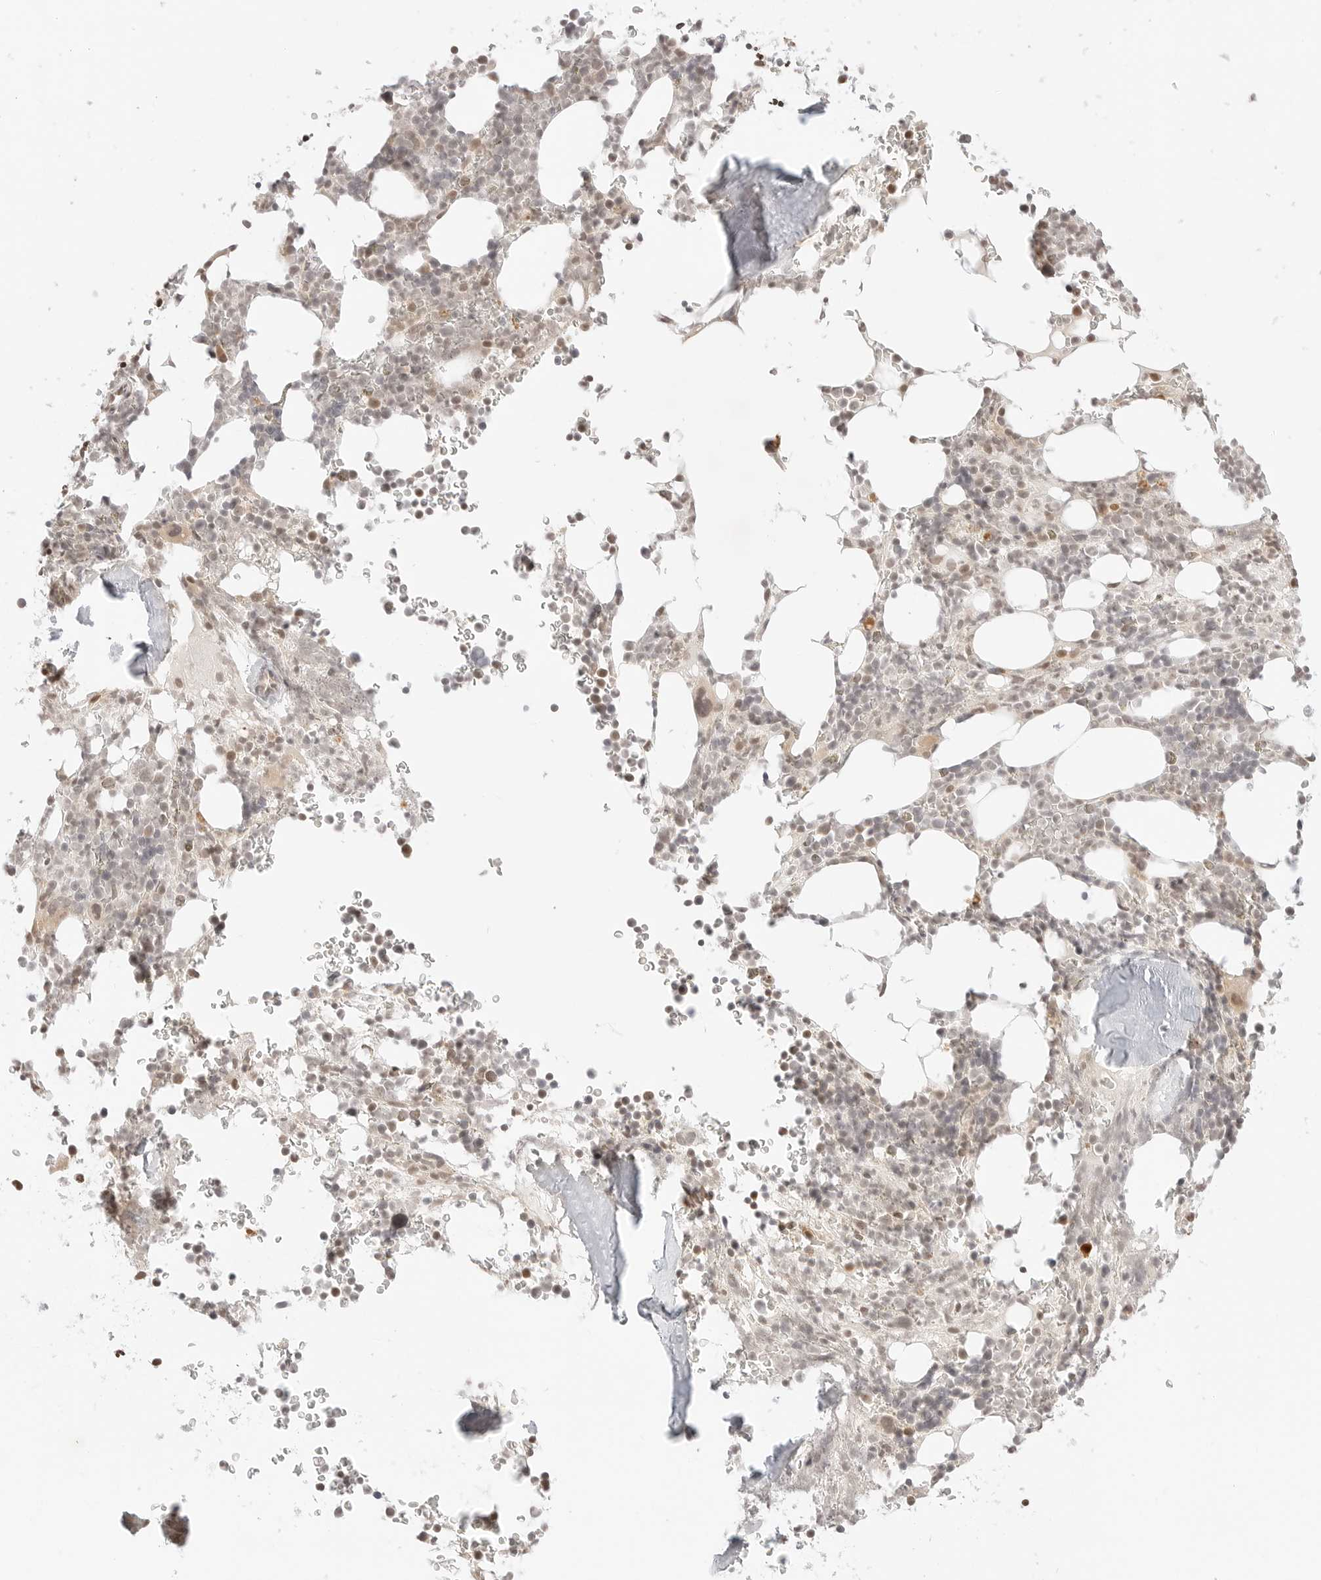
{"staining": {"intensity": "weak", "quantity": "25%-75%", "location": "nuclear"}, "tissue": "bone marrow", "cell_type": "Hematopoietic cells", "image_type": "normal", "snomed": [{"axis": "morphology", "description": "Normal tissue, NOS"}, {"axis": "topography", "description": "Bone marrow"}], "caption": "Brown immunohistochemical staining in normal human bone marrow shows weak nuclear positivity in approximately 25%-75% of hematopoietic cells. (IHC, brightfield microscopy, high magnification).", "gene": "RPS6KL1", "patient": {"sex": "male", "age": 58}}